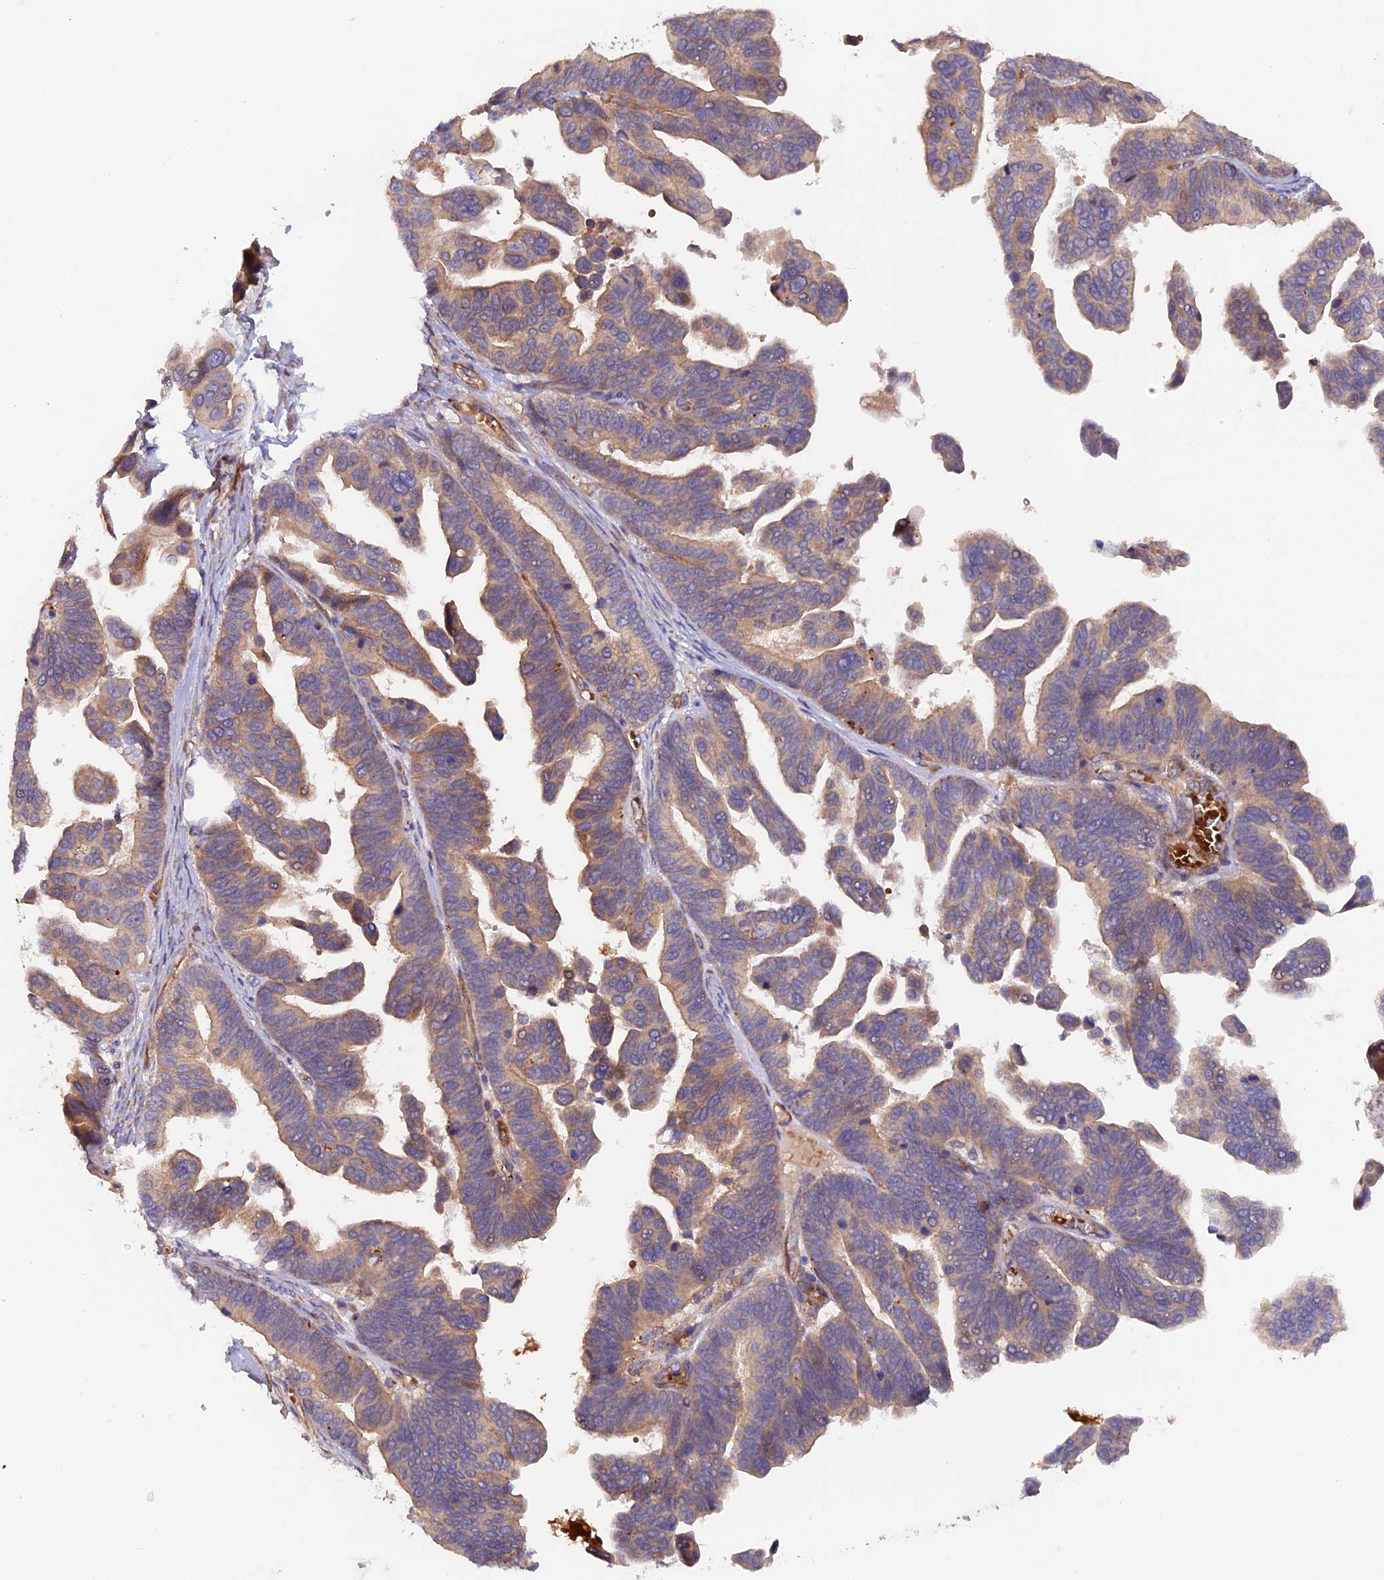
{"staining": {"intensity": "moderate", "quantity": ">75%", "location": "cytoplasmic/membranous"}, "tissue": "ovarian cancer", "cell_type": "Tumor cells", "image_type": "cancer", "snomed": [{"axis": "morphology", "description": "Cystadenocarcinoma, serous, NOS"}, {"axis": "topography", "description": "Ovary"}], "caption": "A brown stain shows moderate cytoplasmic/membranous expression of a protein in ovarian serous cystadenocarcinoma tumor cells.", "gene": "DUS3L", "patient": {"sex": "female", "age": 56}}